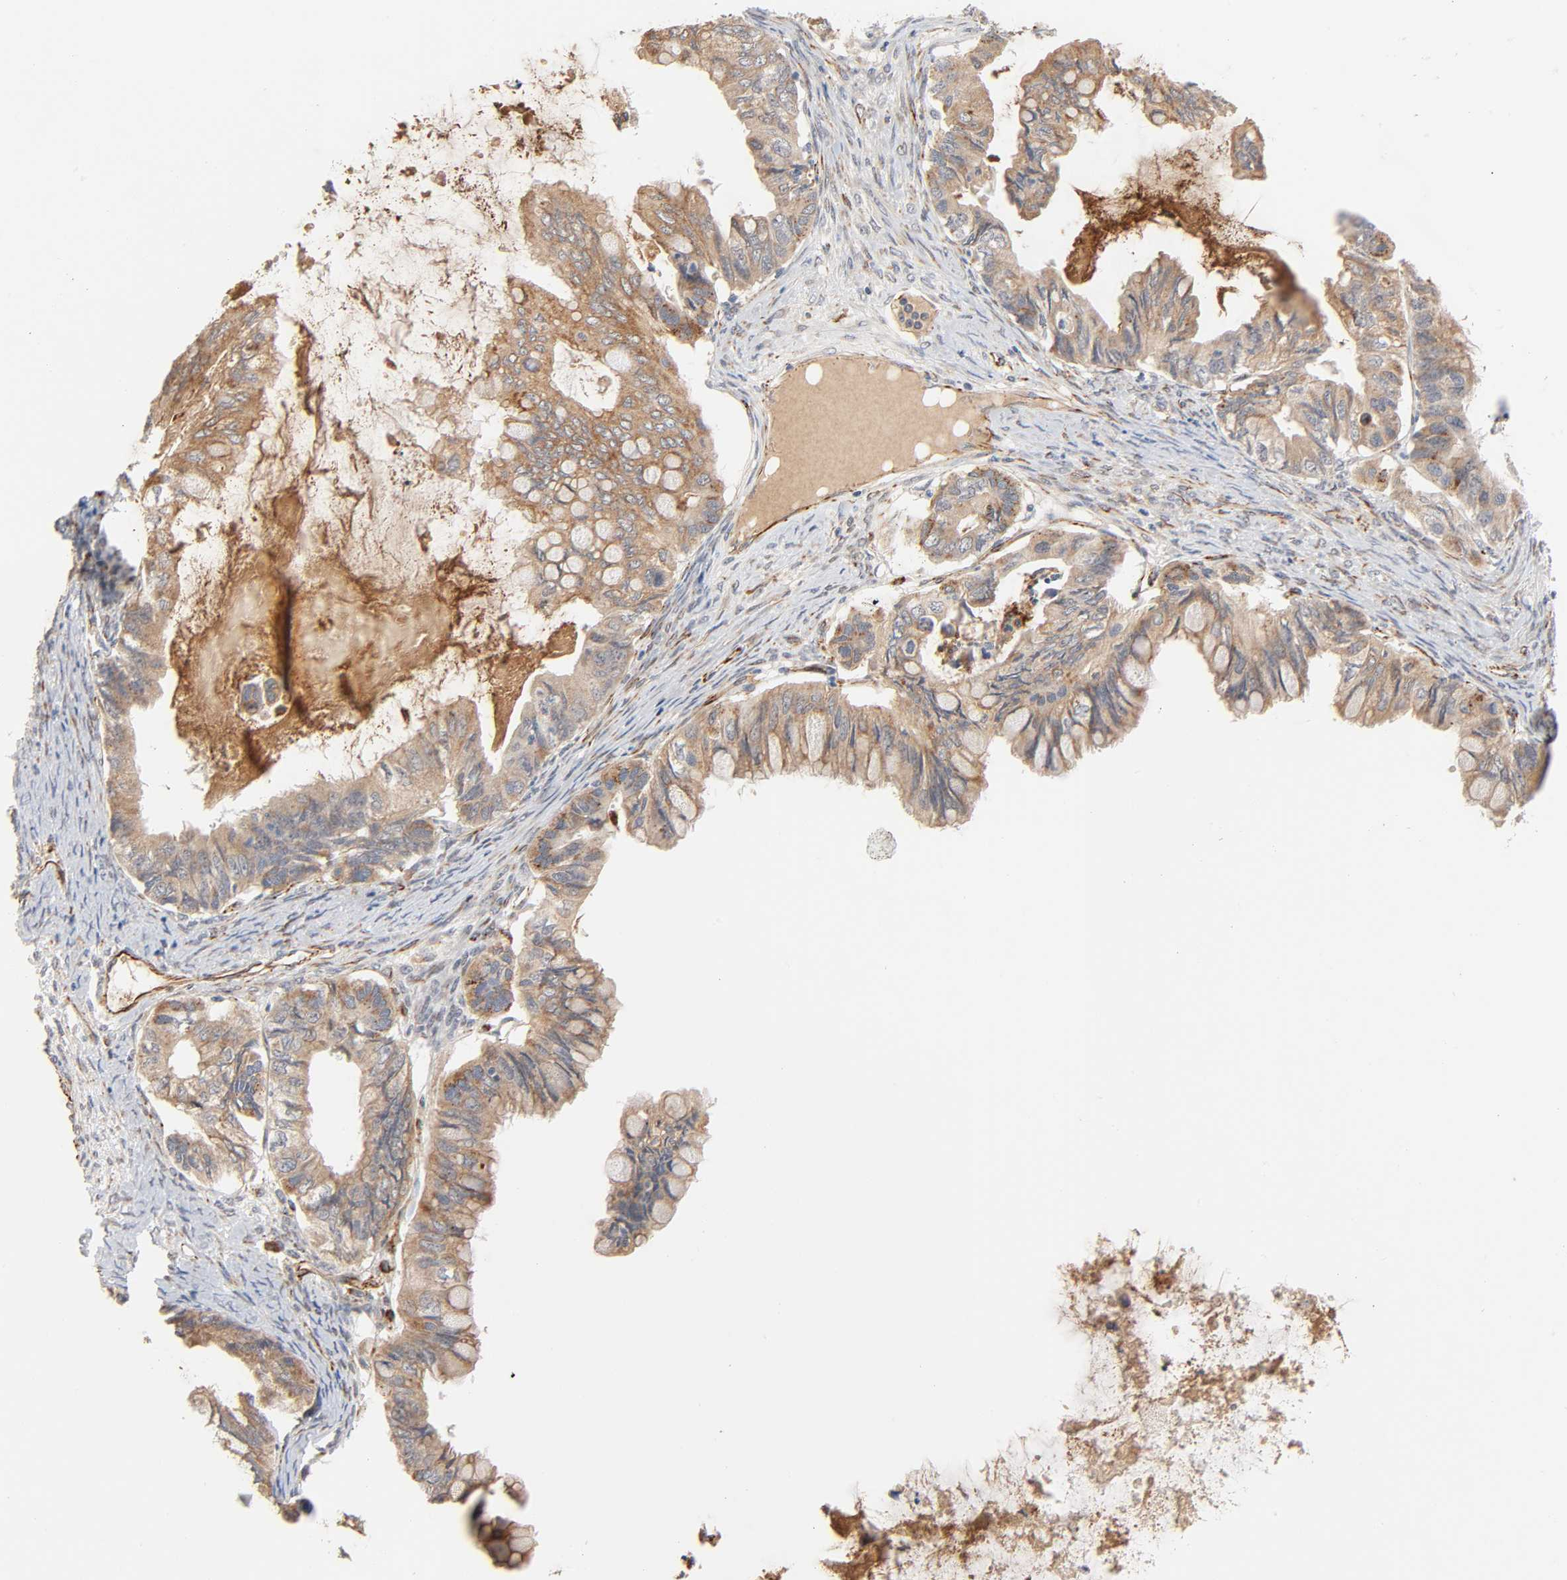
{"staining": {"intensity": "moderate", "quantity": ">75%", "location": "cytoplasmic/membranous"}, "tissue": "ovarian cancer", "cell_type": "Tumor cells", "image_type": "cancer", "snomed": [{"axis": "morphology", "description": "Cystadenocarcinoma, mucinous, NOS"}, {"axis": "topography", "description": "Ovary"}], "caption": "The micrograph exhibits a brown stain indicating the presence of a protein in the cytoplasmic/membranous of tumor cells in mucinous cystadenocarcinoma (ovarian).", "gene": "REEP6", "patient": {"sex": "female", "age": 80}}